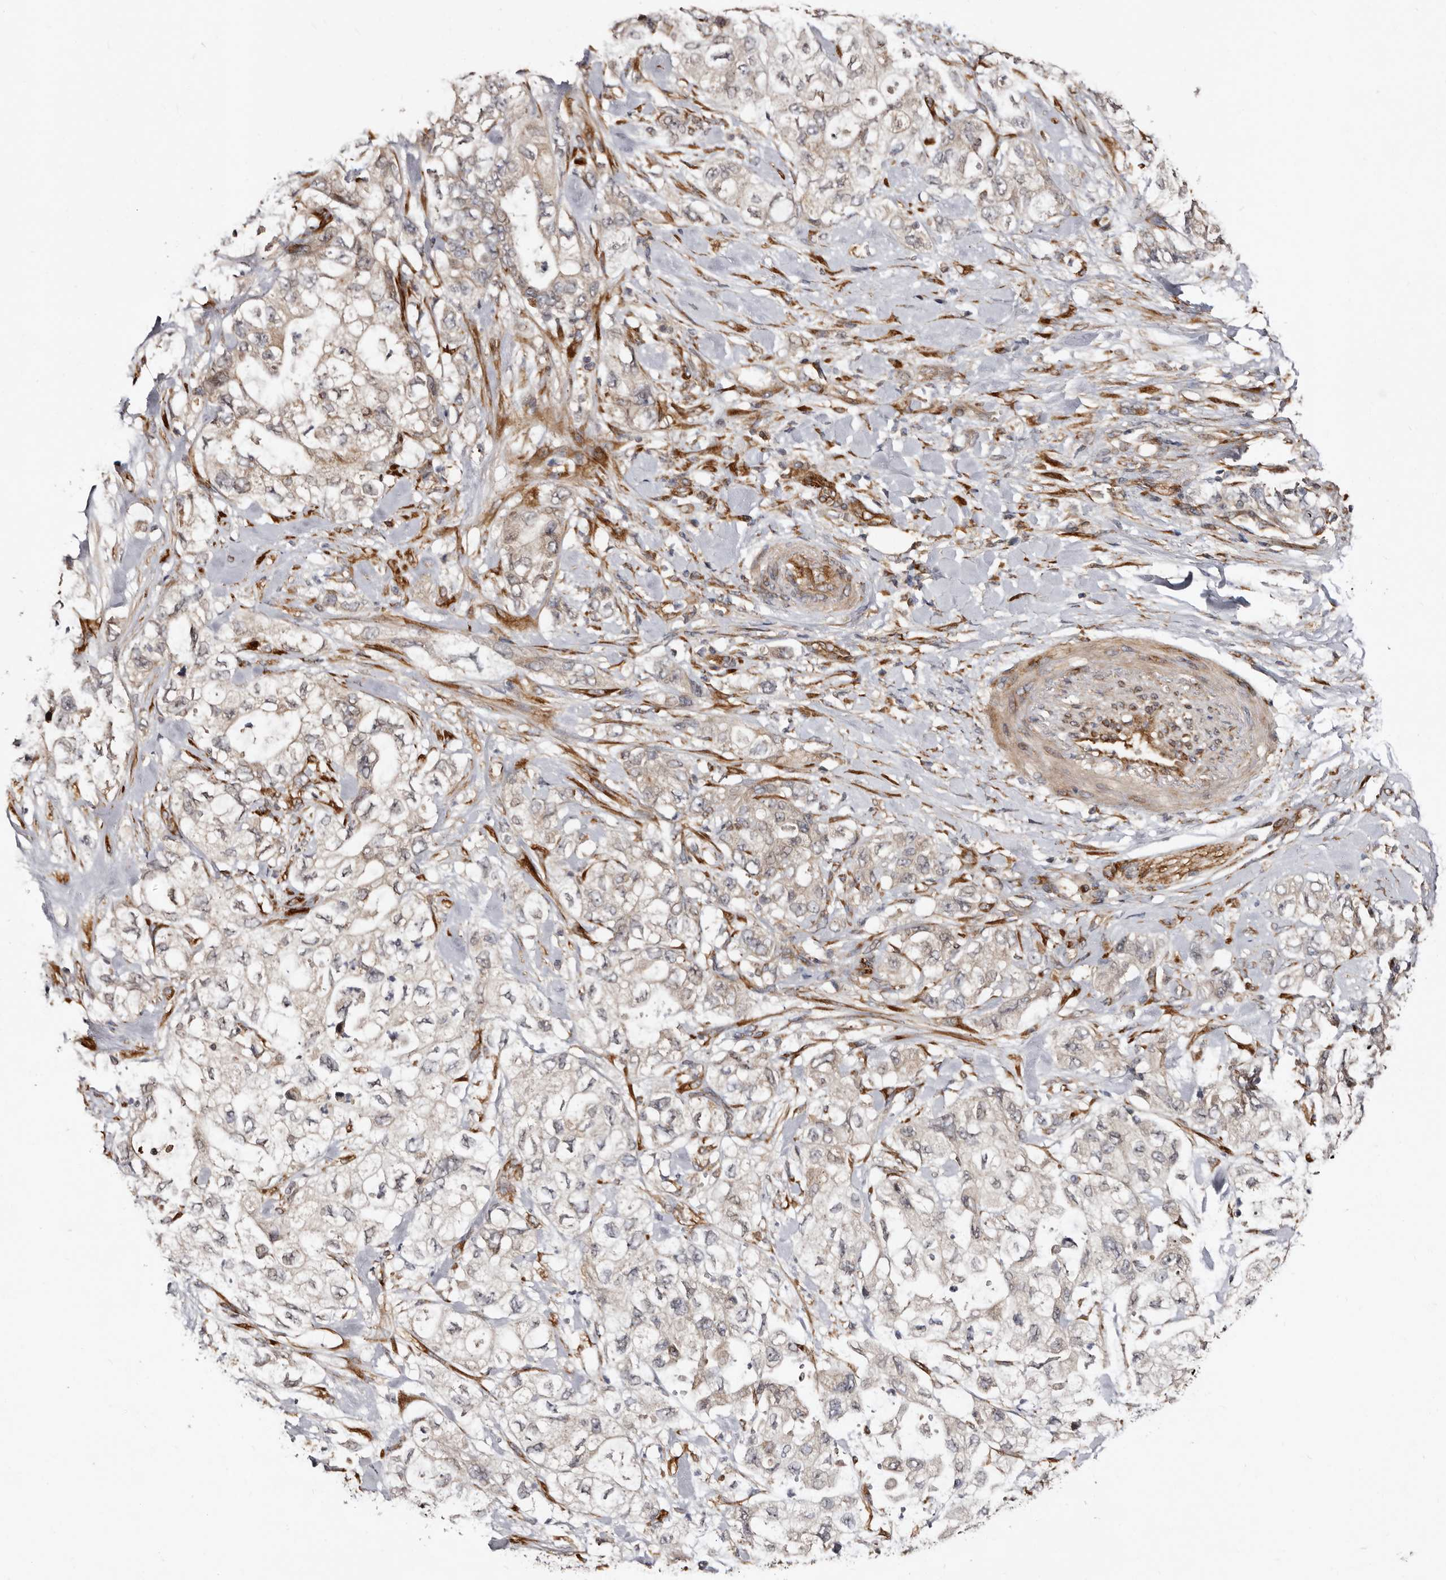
{"staining": {"intensity": "weak", "quantity": "25%-75%", "location": "cytoplasmic/membranous"}, "tissue": "pancreatic cancer", "cell_type": "Tumor cells", "image_type": "cancer", "snomed": [{"axis": "morphology", "description": "Adenocarcinoma, NOS"}, {"axis": "topography", "description": "Pancreas"}], "caption": "DAB immunohistochemical staining of pancreatic adenocarcinoma shows weak cytoplasmic/membranous protein expression in about 25%-75% of tumor cells. (IHC, brightfield microscopy, high magnification).", "gene": "TBC1D22B", "patient": {"sex": "female", "age": 73}}